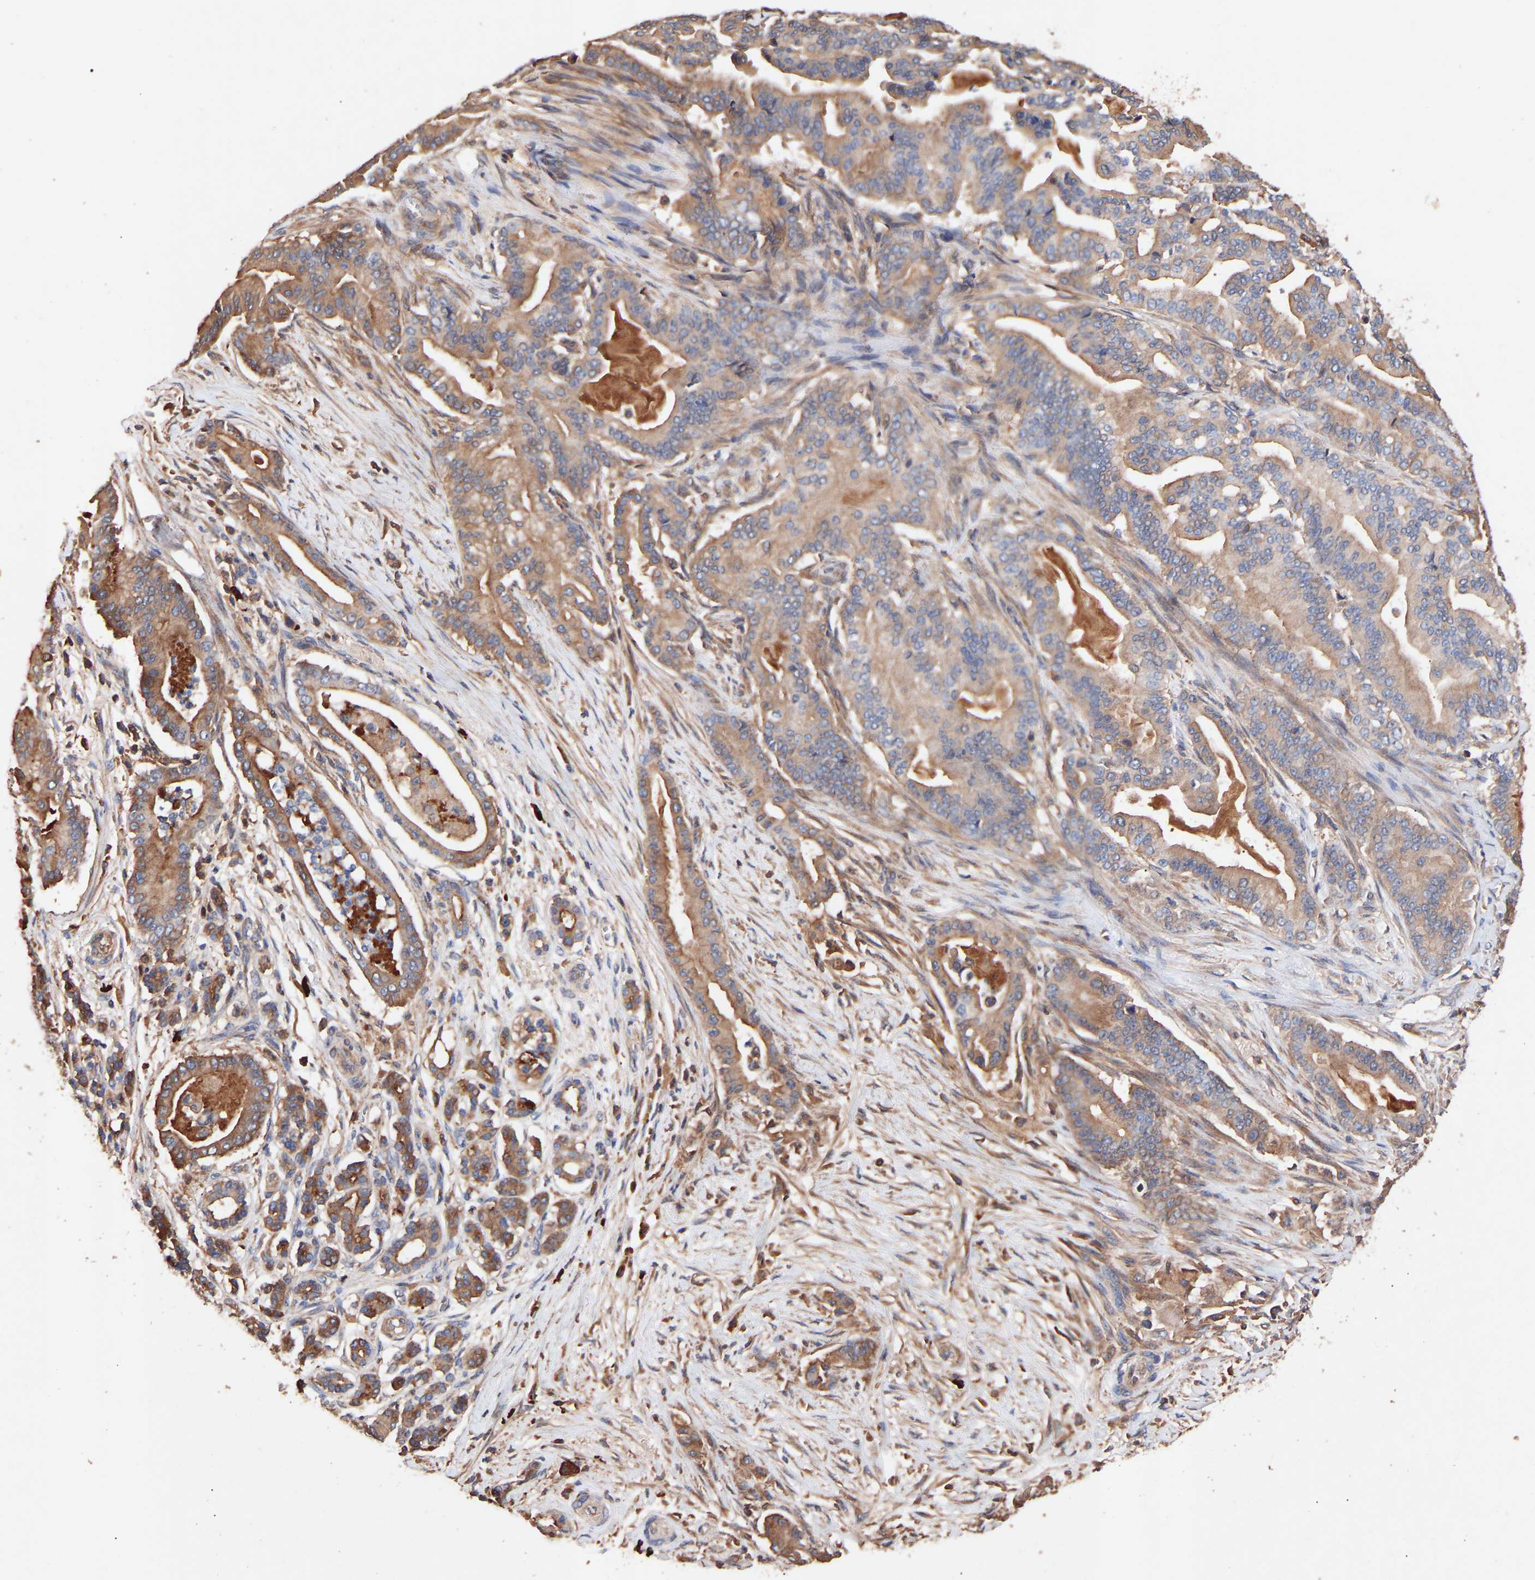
{"staining": {"intensity": "moderate", "quantity": ">75%", "location": "cytoplasmic/membranous"}, "tissue": "pancreatic cancer", "cell_type": "Tumor cells", "image_type": "cancer", "snomed": [{"axis": "morphology", "description": "Normal tissue, NOS"}, {"axis": "morphology", "description": "Adenocarcinoma, NOS"}, {"axis": "topography", "description": "Pancreas"}], "caption": "Moderate cytoplasmic/membranous protein staining is present in approximately >75% of tumor cells in adenocarcinoma (pancreatic).", "gene": "TMEM268", "patient": {"sex": "male", "age": 63}}